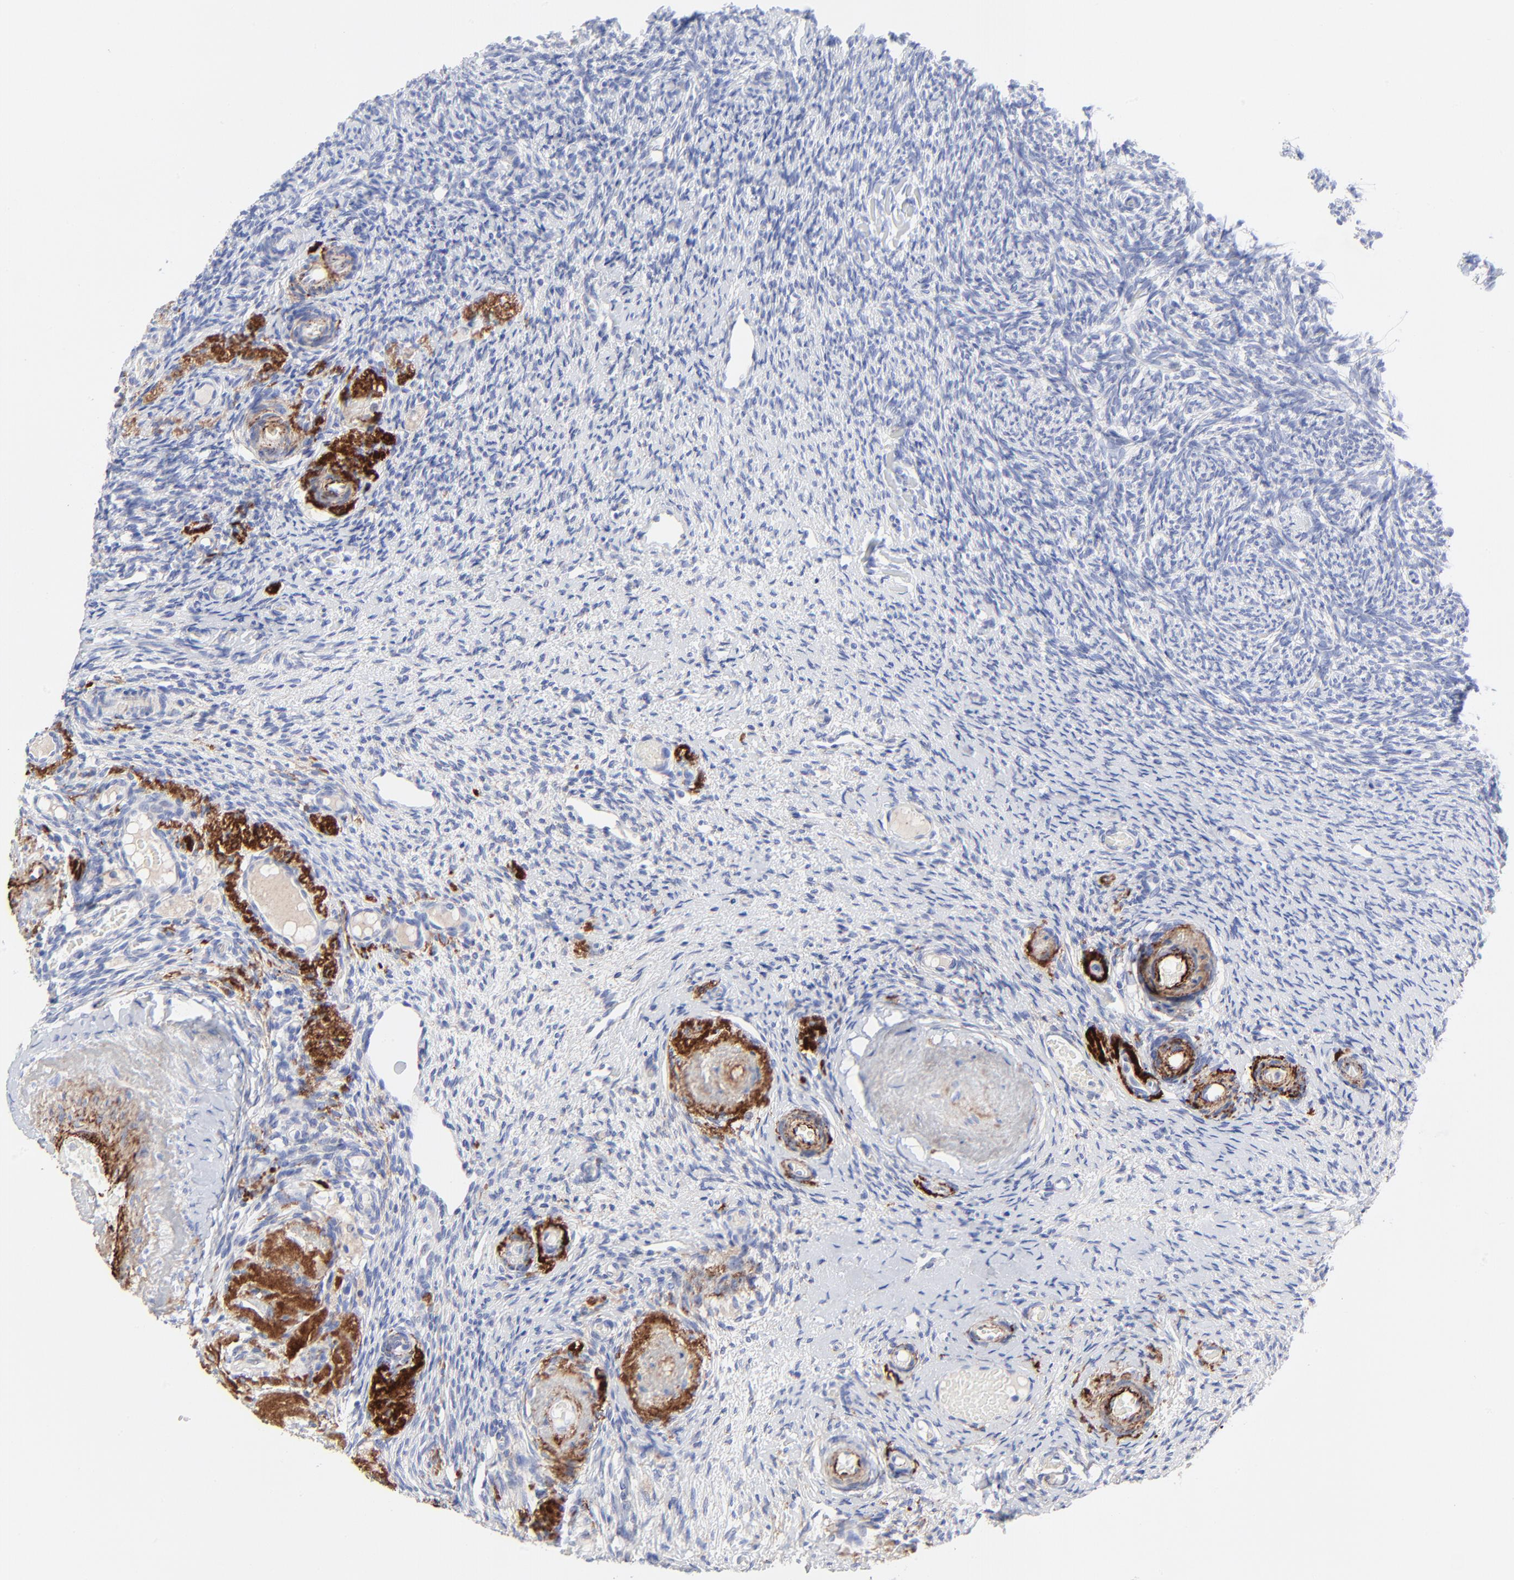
{"staining": {"intensity": "moderate", "quantity": ">75%", "location": "cytoplasmic/membranous"}, "tissue": "ovary", "cell_type": "Ovarian stroma cells", "image_type": "normal", "snomed": [{"axis": "morphology", "description": "Normal tissue, NOS"}, {"axis": "topography", "description": "Ovary"}], "caption": "The micrograph shows immunohistochemical staining of benign ovary. There is moderate cytoplasmic/membranous positivity is present in about >75% of ovarian stroma cells.", "gene": "FBLN2", "patient": {"sex": "female", "age": 60}}